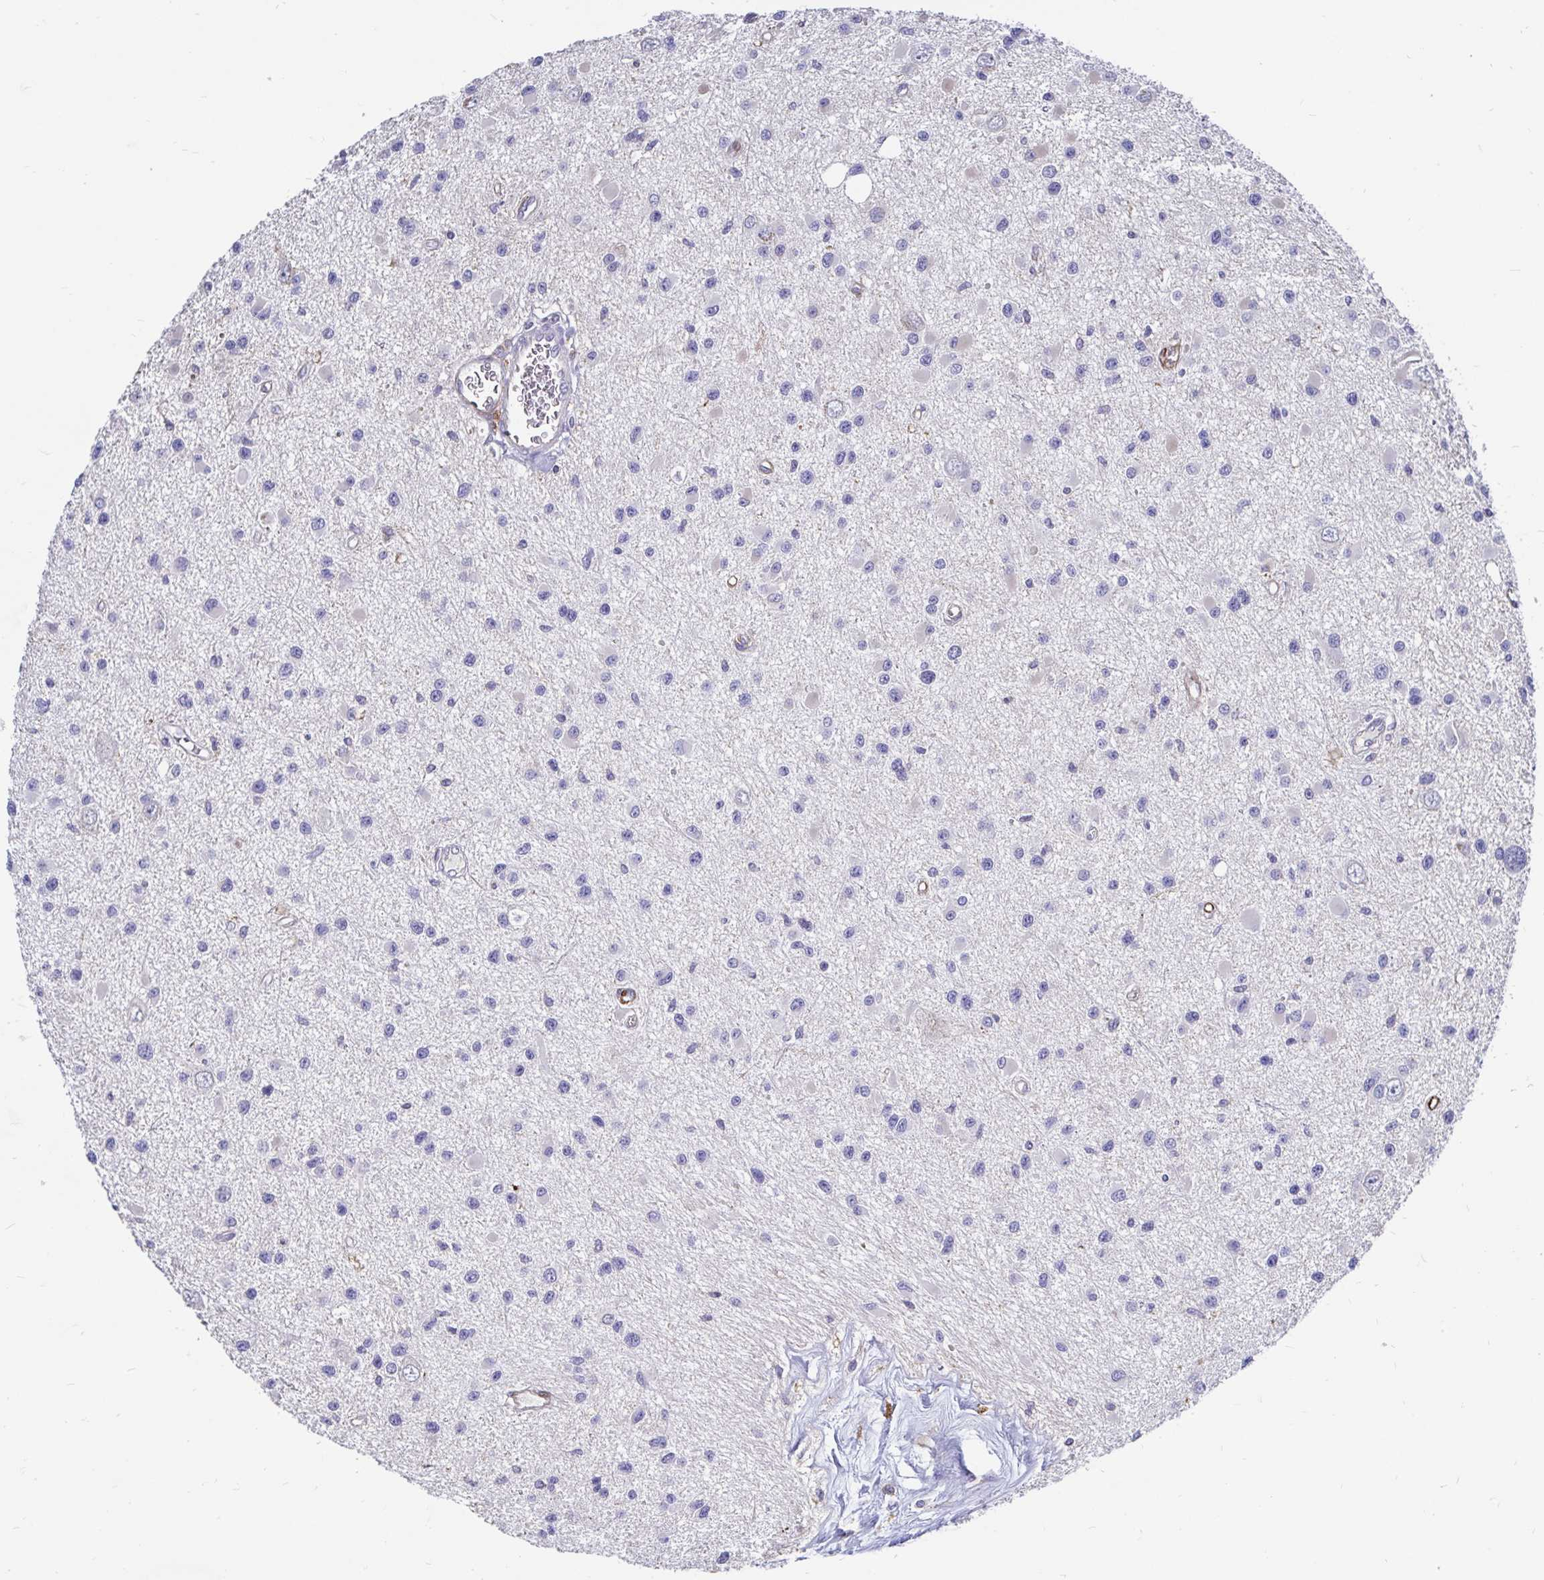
{"staining": {"intensity": "negative", "quantity": "none", "location": "none"}, "tissue": "glioma", "cell_type": "Tumor cells", "image_type": "cancer", "snomed": [{"axis": "morphology", "description": "Glioma, malignant, High grade"}, {"axis": "topography", "description": "Brain"}], "caption": "A high-resolution histopathology image shows IHC staining of high-grade glioma (malignant), which demonstrates no significant expression in tumor cells. Brightfield microscopy of immunohistochemistry stained with DAB (brown) and hematoxylin (blue), captured at high magnification.", "gene": "CDKL1", "patient": {"sex": "male", "age": 54}}